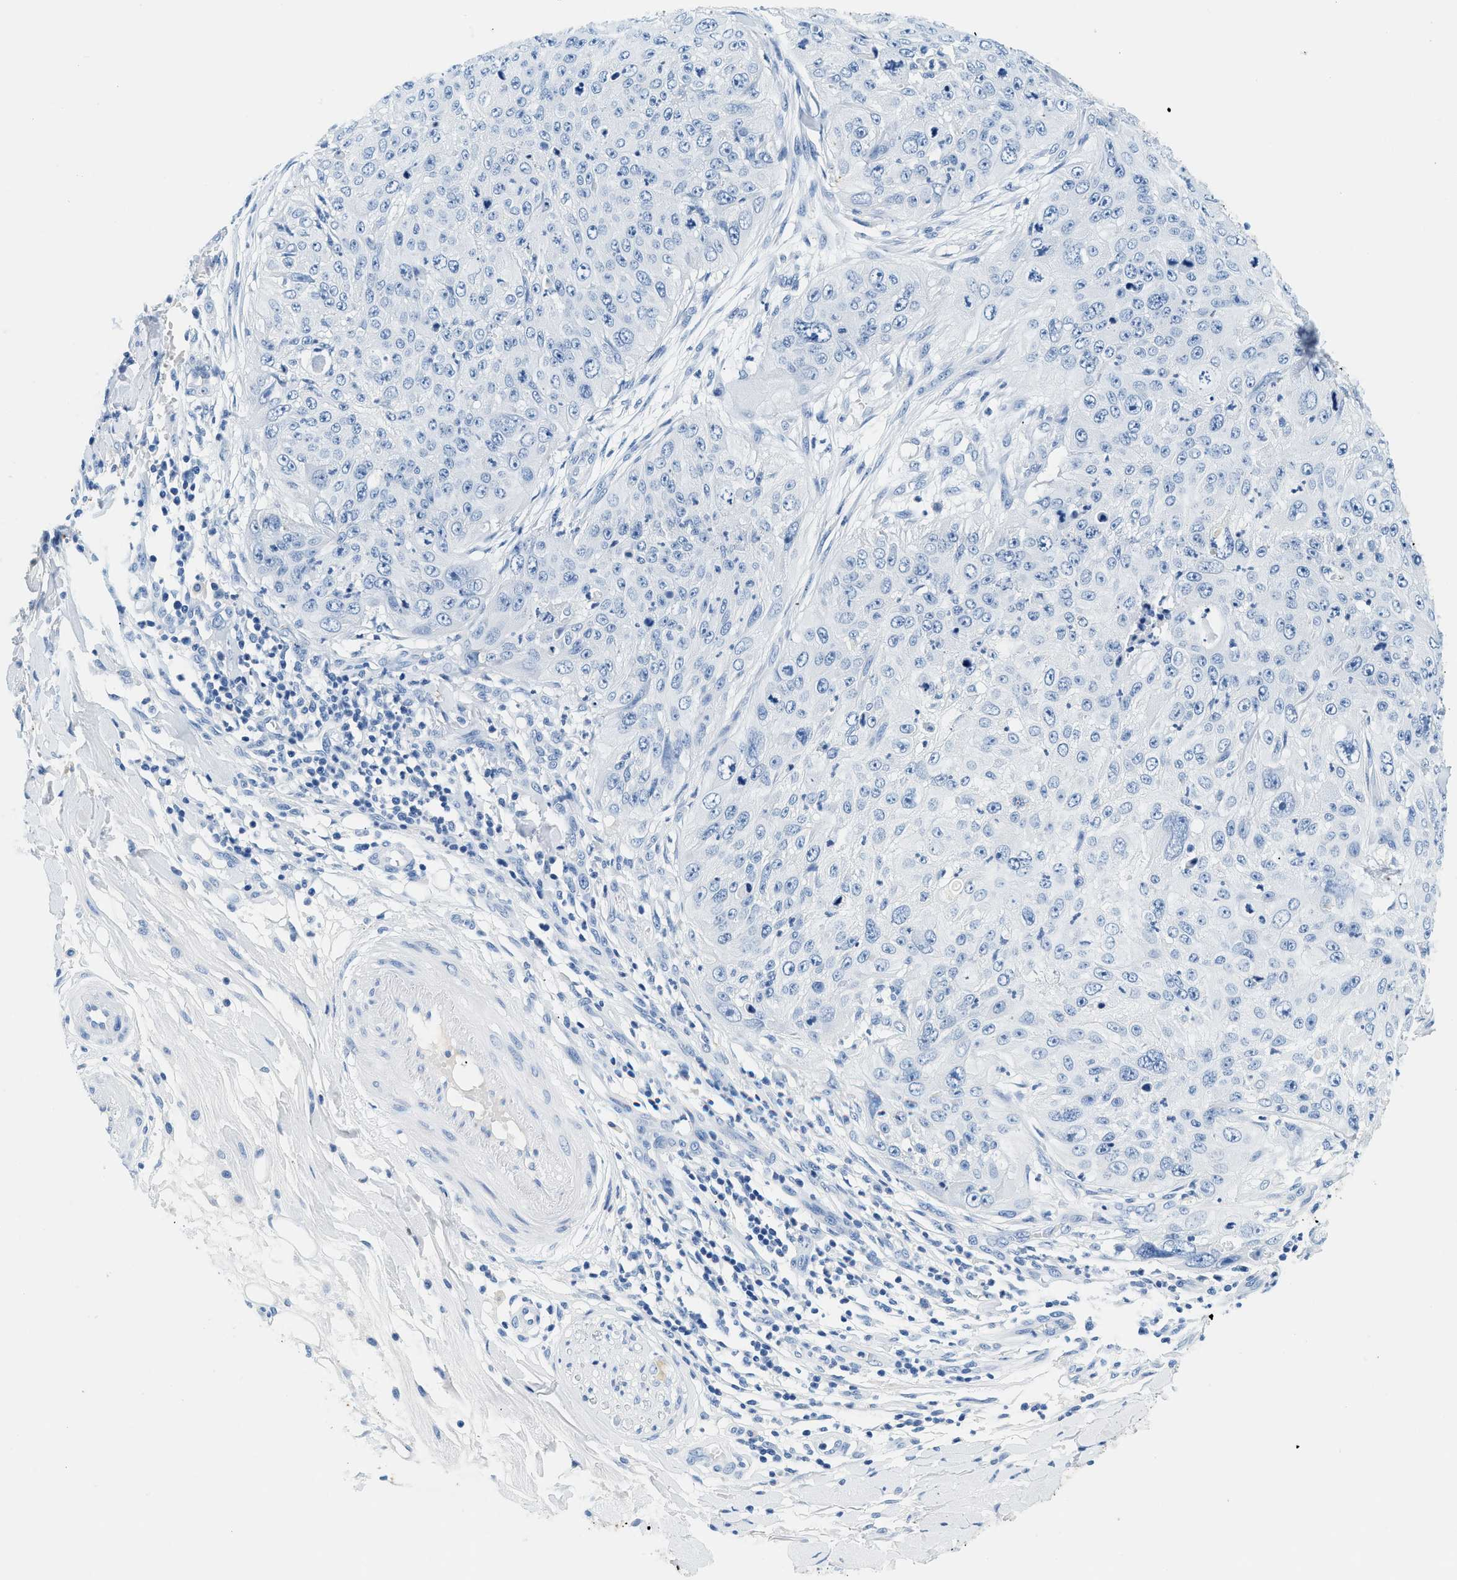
{"staining": {"intensity": "negative", "quantity": "none", "location": "none"}, "tissue": "skin cancer", "cell_type": "Tumor cells", "image_type": "cancer", "snomed": [{"axis": "morphology", "description": "Squamous cell carcinoma, NOS"}, {"axis": "topography", "description": "Skin"}], "caption": "IHC image of neoplastic tissue: human skin cancer (squamous cell carcinoma) stained with DAB shows no significant protein positivity in tumor cells. (Stains: DAB (3,3'-diaminobenzidine) immunohistochemistry (IHC) with hematoxylin counter stain, Microscopy: brightfield microscopy at high magnification).", "gene": "STXBP2", "patient": {"sex": "female", "age": 80}}